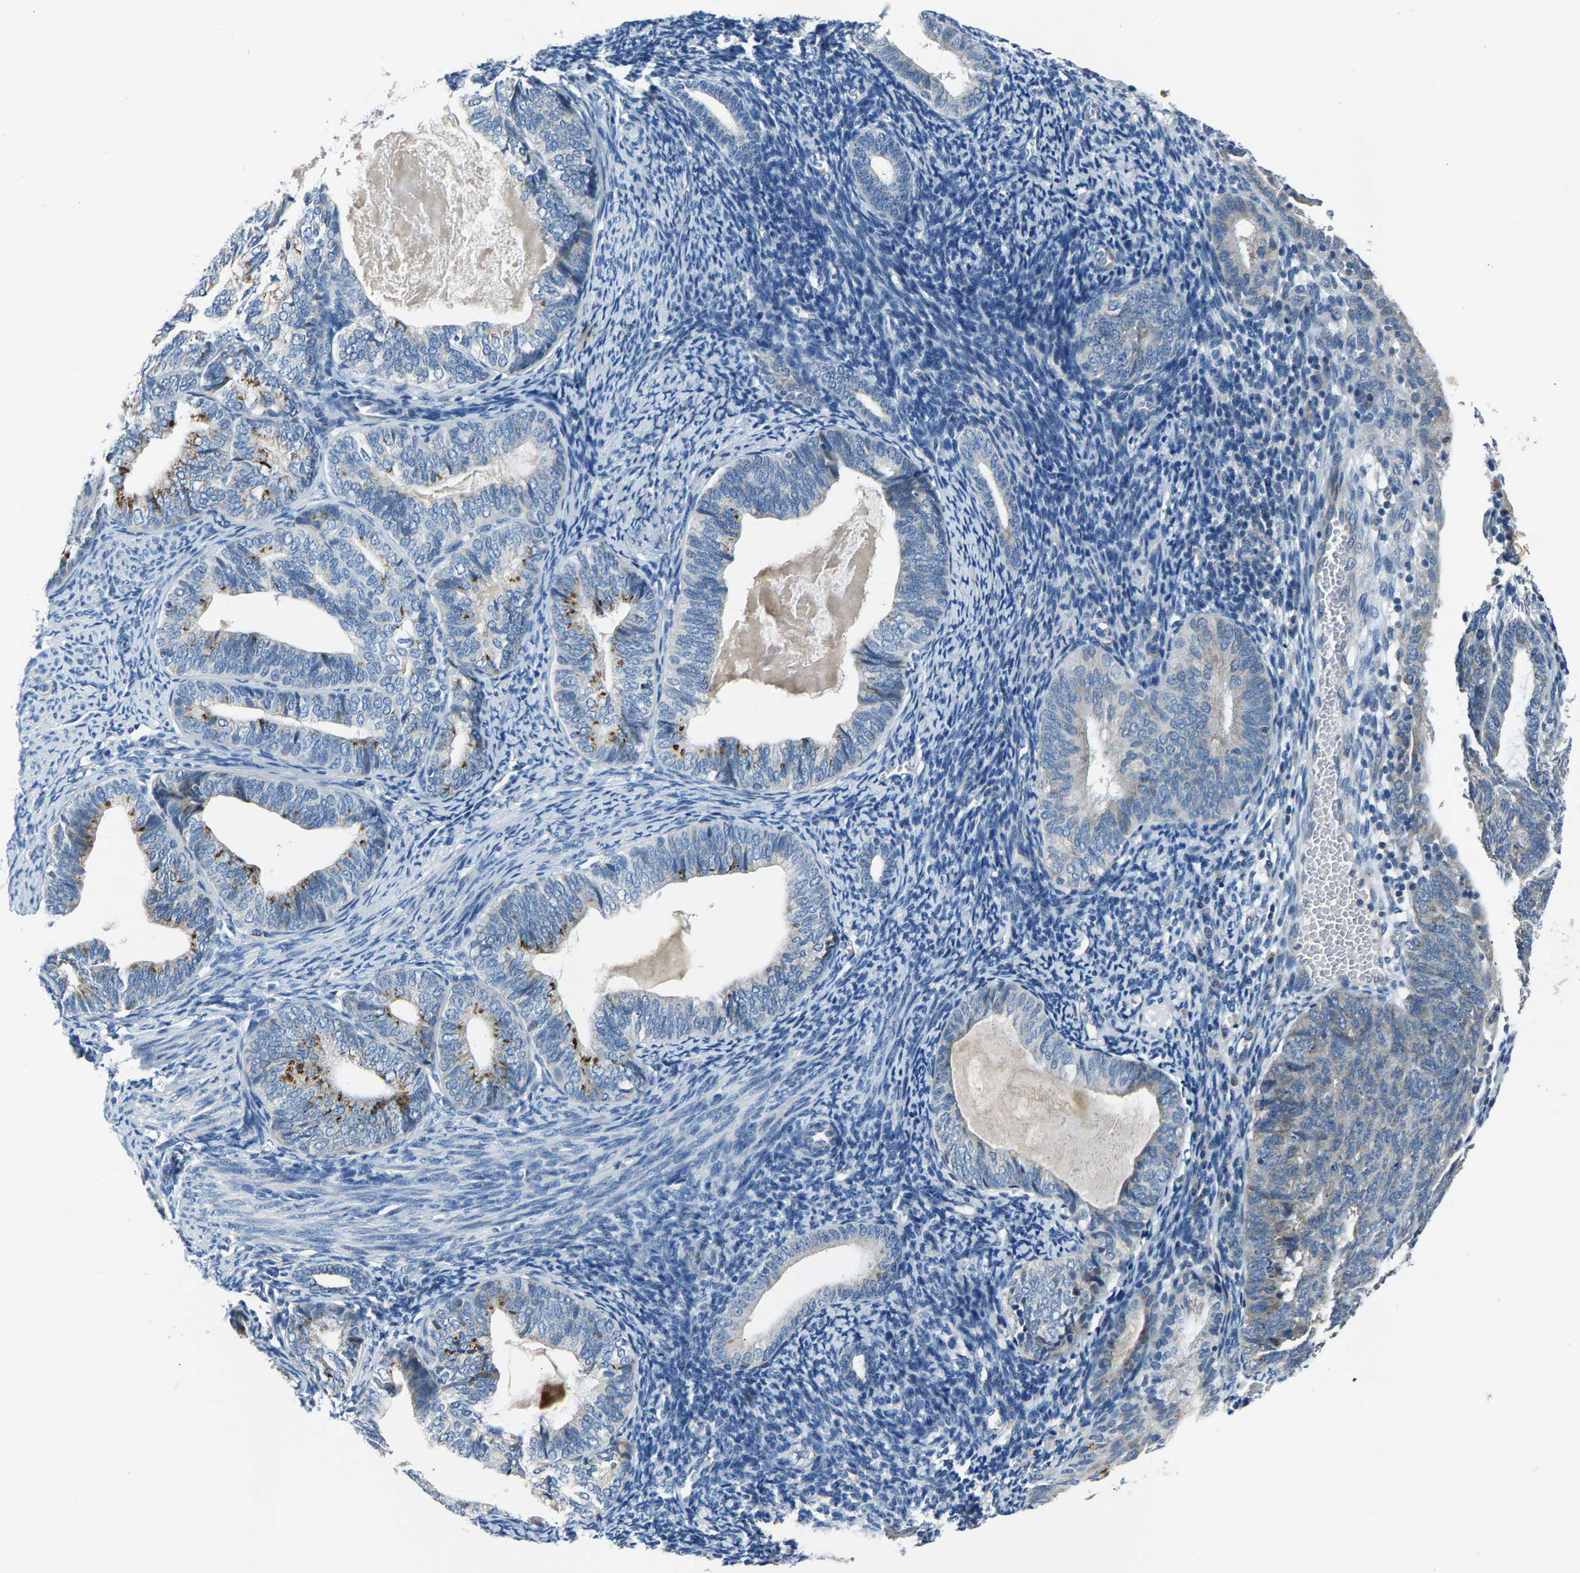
{"staining": {"intensity": "moderate", "quantity": "<25%", "location": "cytoplasmic/membranous"}, "tissue": "endometrial cancer", "cell_type": "Tumor cells", "image_type": "cancer", "snomed": [{"axis": "morphology", "description": "Adenocarcinoma, NOS"}, {"axis": "topography", "description": "Uterus"}], "caption": "Tumor cells show low levels of moderate cytoplasmic/membranous positivity in approximately <25% of cells in human endometrial cancer.", "gene": "ADAM2", "patient": {"sex": "female", "age": 60}}